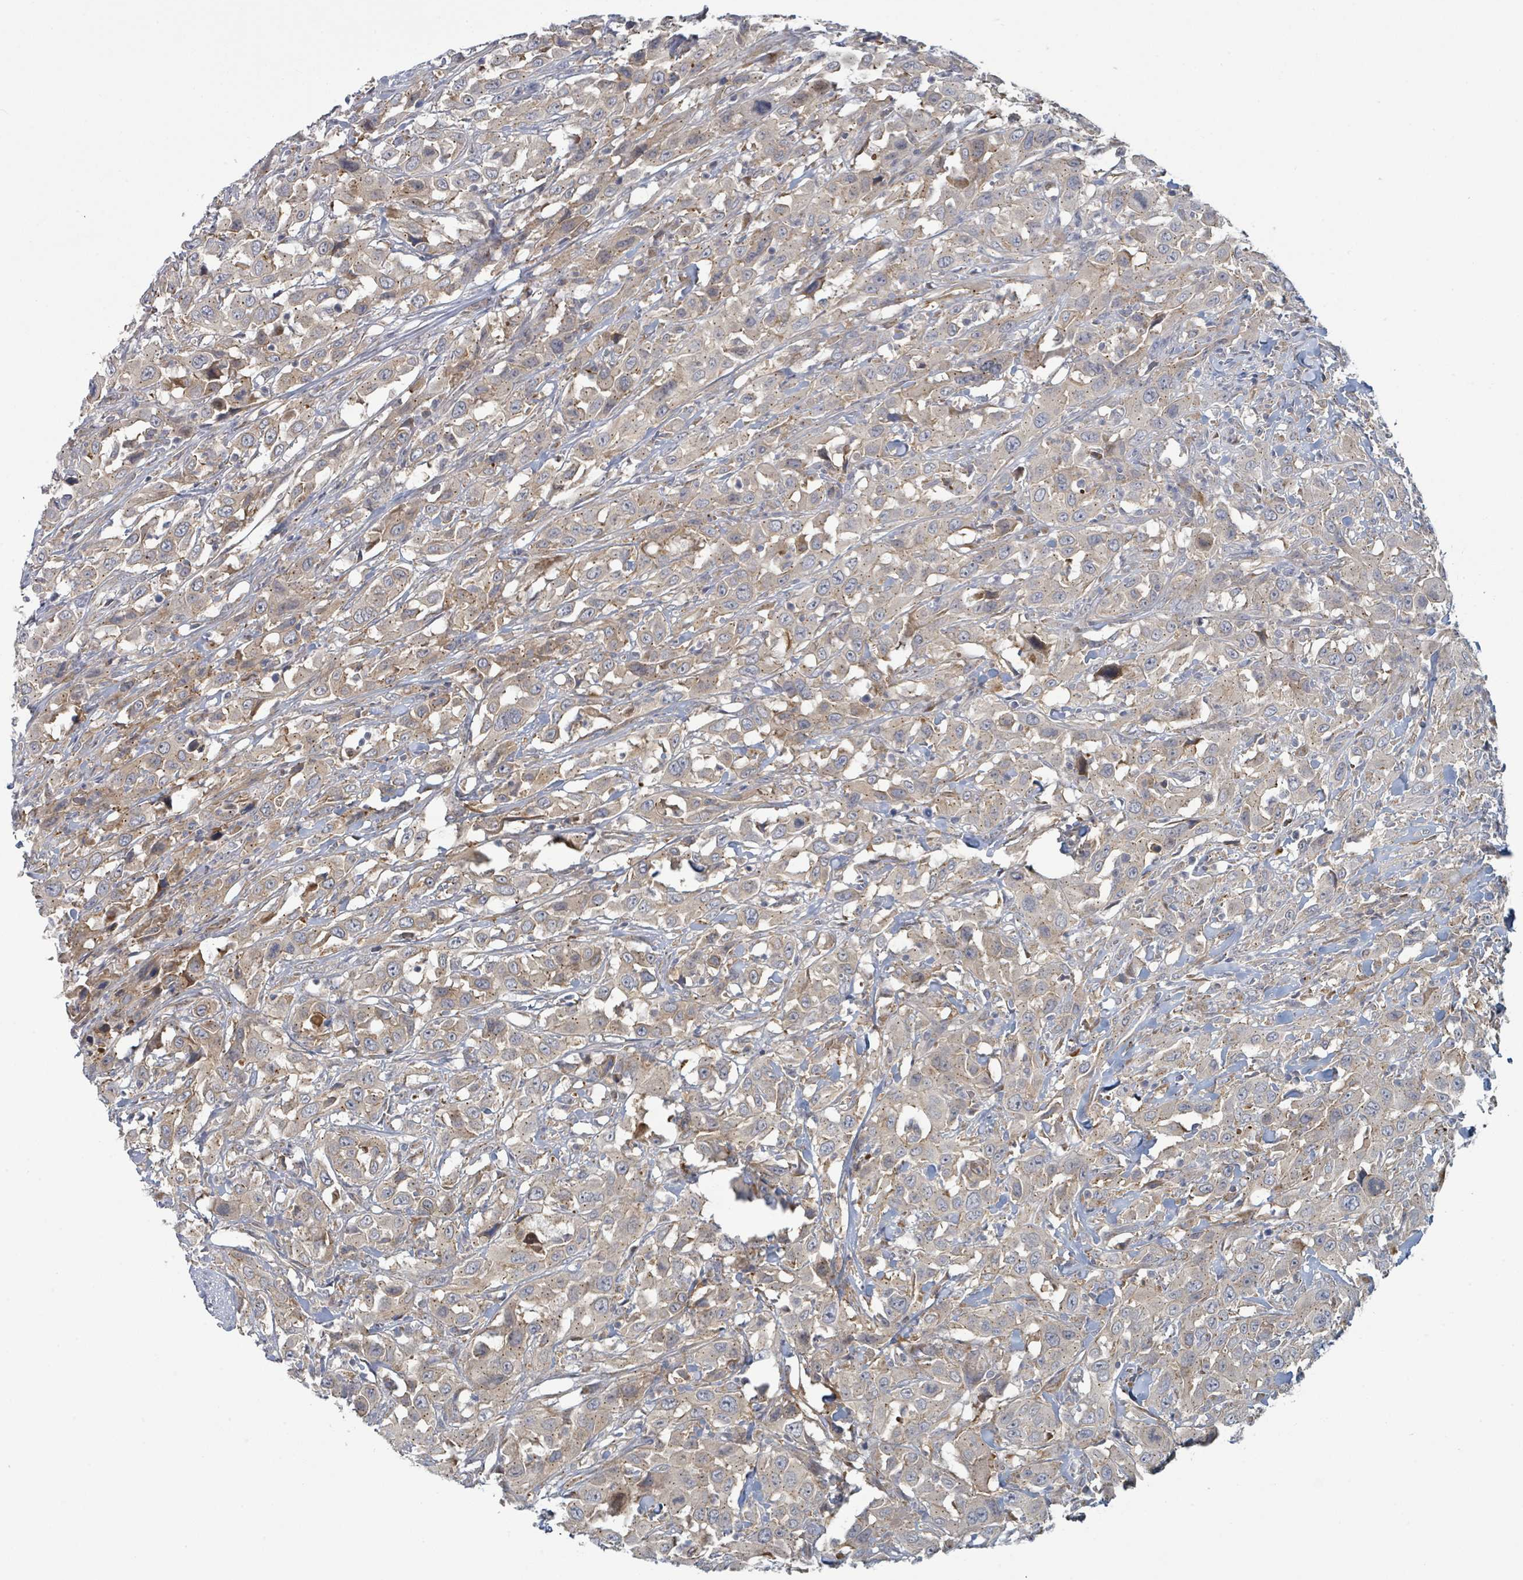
{"staining": {"intensity": "weak", "quantity": "<25%", "location": "cytoplasmic/membranous"}, "tissue": "urothelial cancer", "cell_type": "Tumor cells", "image_type": "cancer", "snomed": [{"axis": "morphology", "description": "Urothelial carcinoma, High grade"}, {"axis": "topography", "description": "Urinary bladder"}], "caption": "DAB (3,3'-diaminobenzidine) immunohistochemical staining of human urothelial cancer displays no significant positivity in tumor cells.", "gene": "COL5A3", "patient": {"sex": "male", "age": 61}}